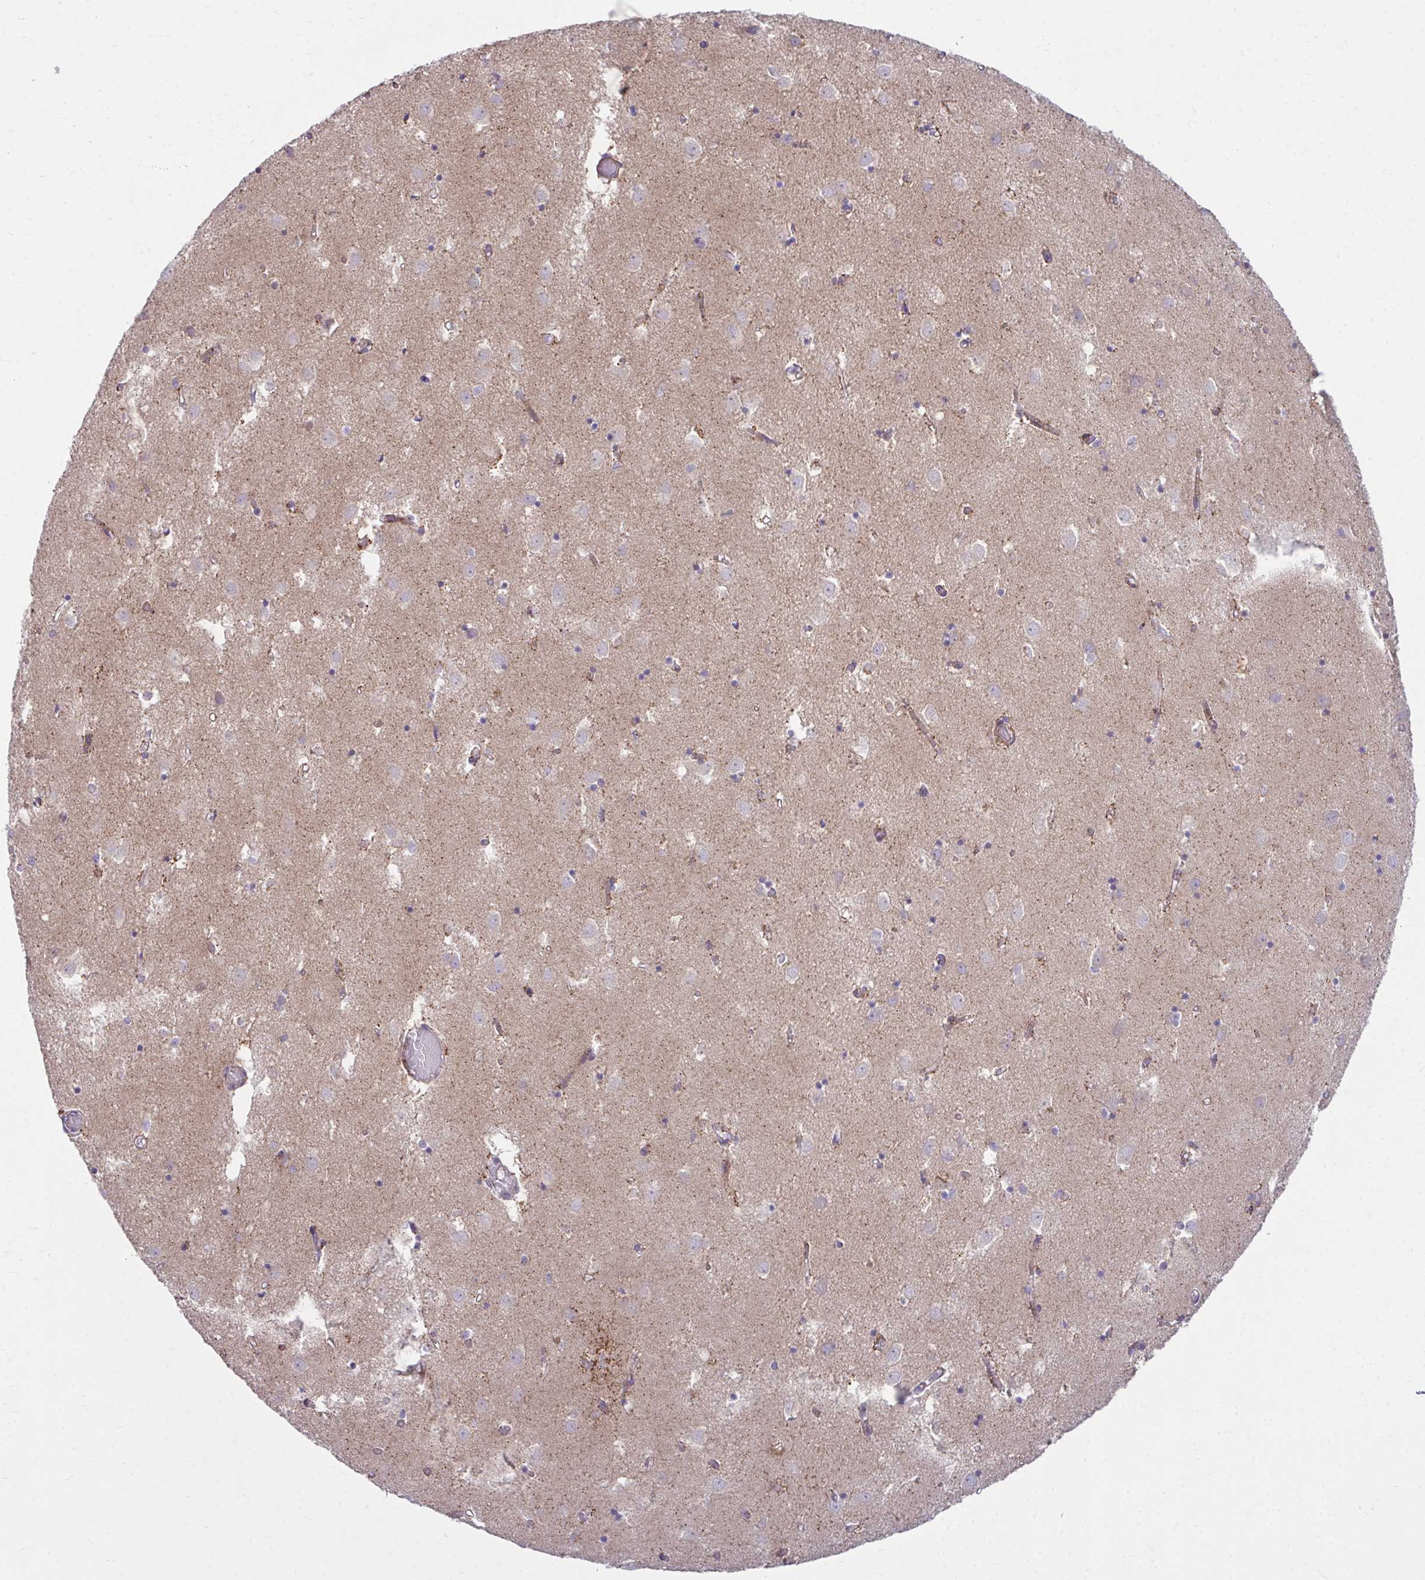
{"staining": {"intensity": "negative", "quantity": "none", "location": "none"}, "tissue": "caudate", "cell_type": "Glial cells", "image_type": "normal", "snomed": [{"axis": "morphology", "description": "Normal tissue, NOS"}, {"axis": "topography", "description": "Lateral ventricle wall"}], "caption": "This is an immunohistochemistry micrograph of normal caudate. There is no positivity in glial cells.", "gene": "C16orf54", "patient": {"sex": "male", "age": 70}}